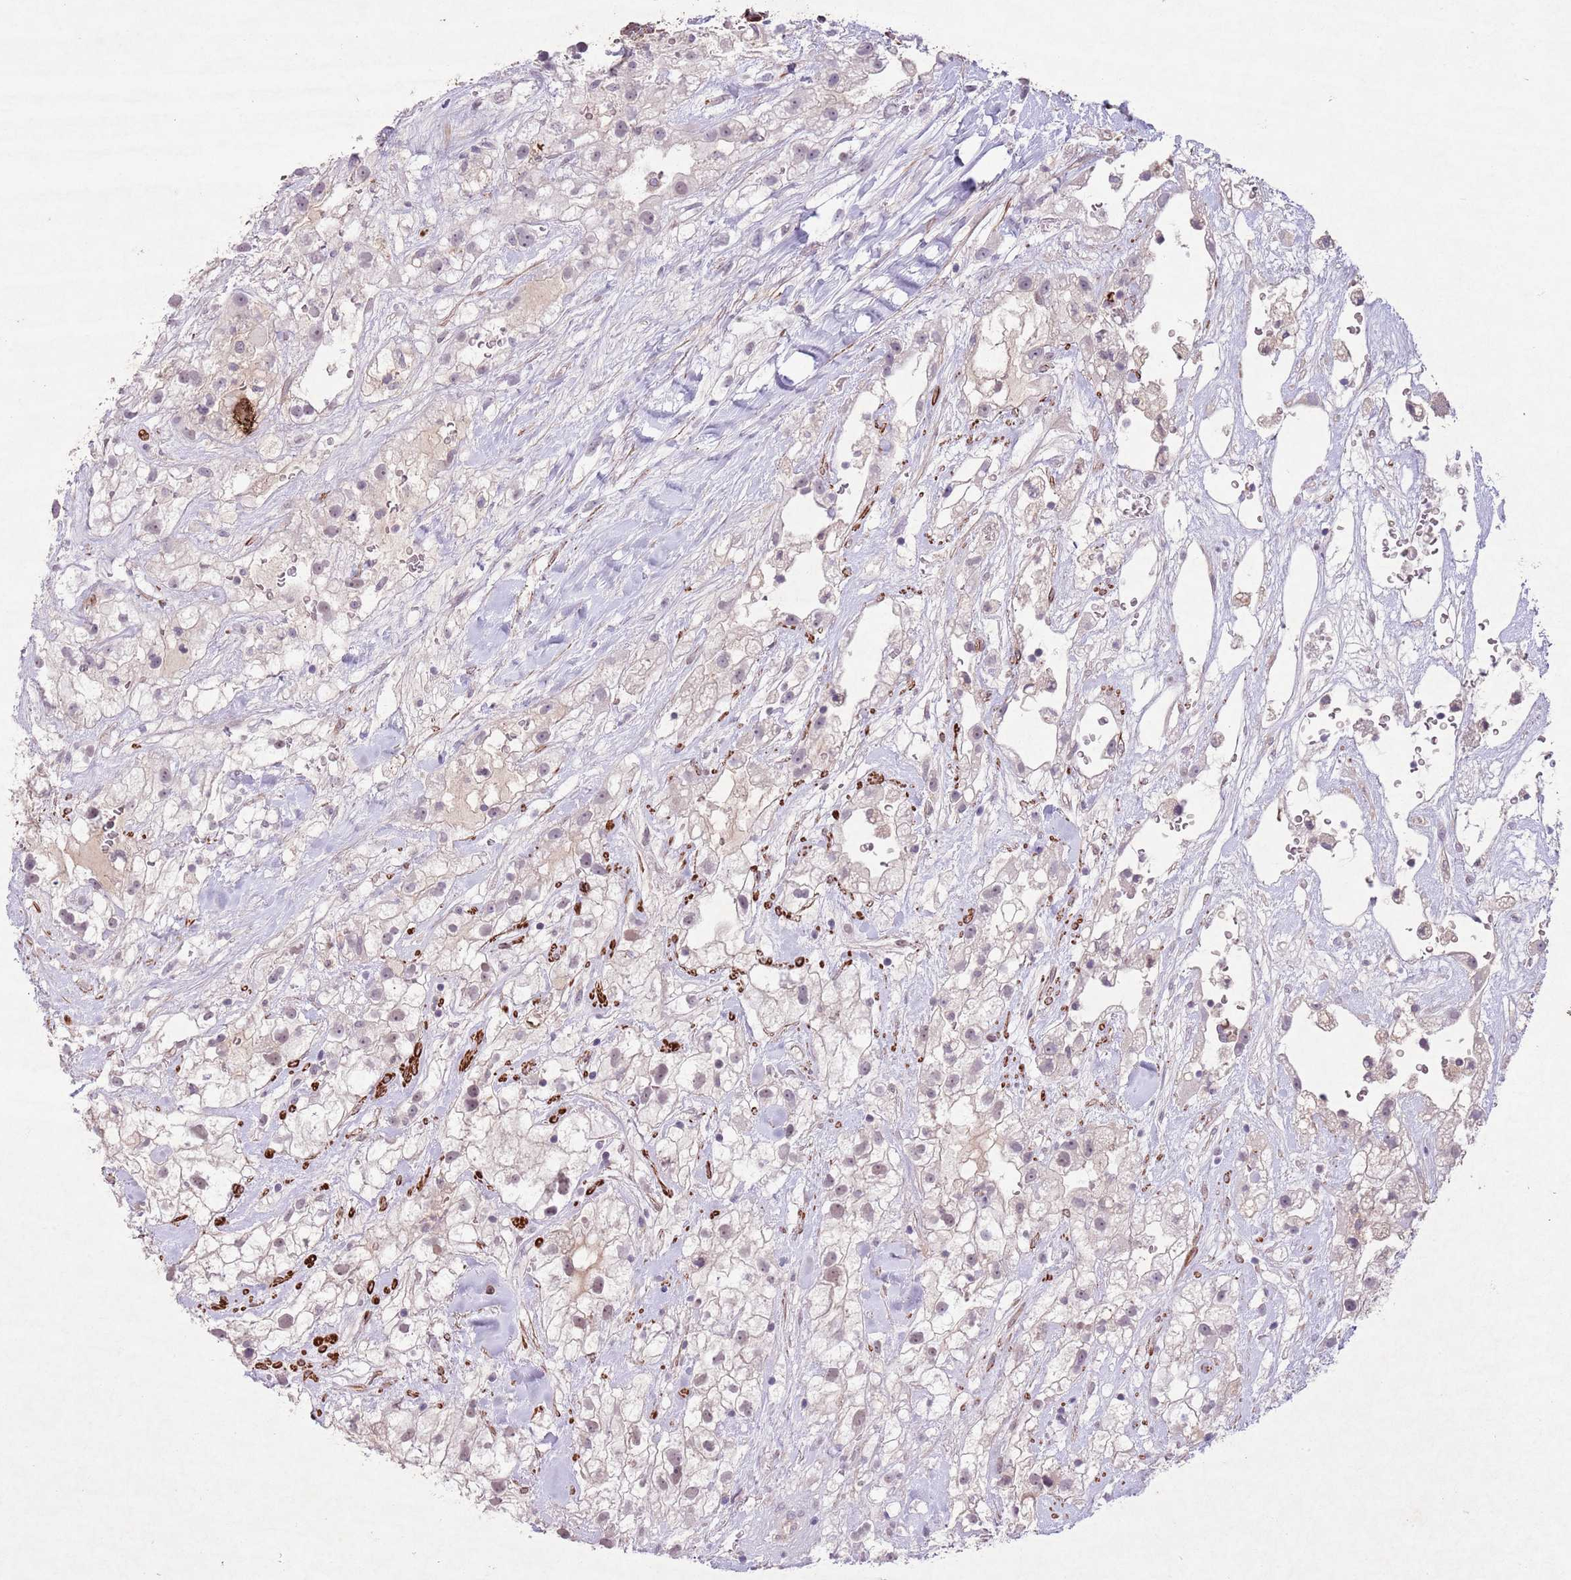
{"staining": {"intensity": "weak", "quantity": "25%-75%", "location": "nuclear"}, "tissue": "renal cancer", "cell_type": "Tumor cells", "image_type": "cancer", "snomed": [{"axis": "morphology", "description": "Adenocarcinoma, NOS"}, {"axis": "topography", "description": "Kidney"}], "caption": "A brown stain labels weak nuclear staining of a protein in human renal adenocarcinoma tumor cells.", "gene": "CCNI", "patient": {"sex": "male", "age": 59}}